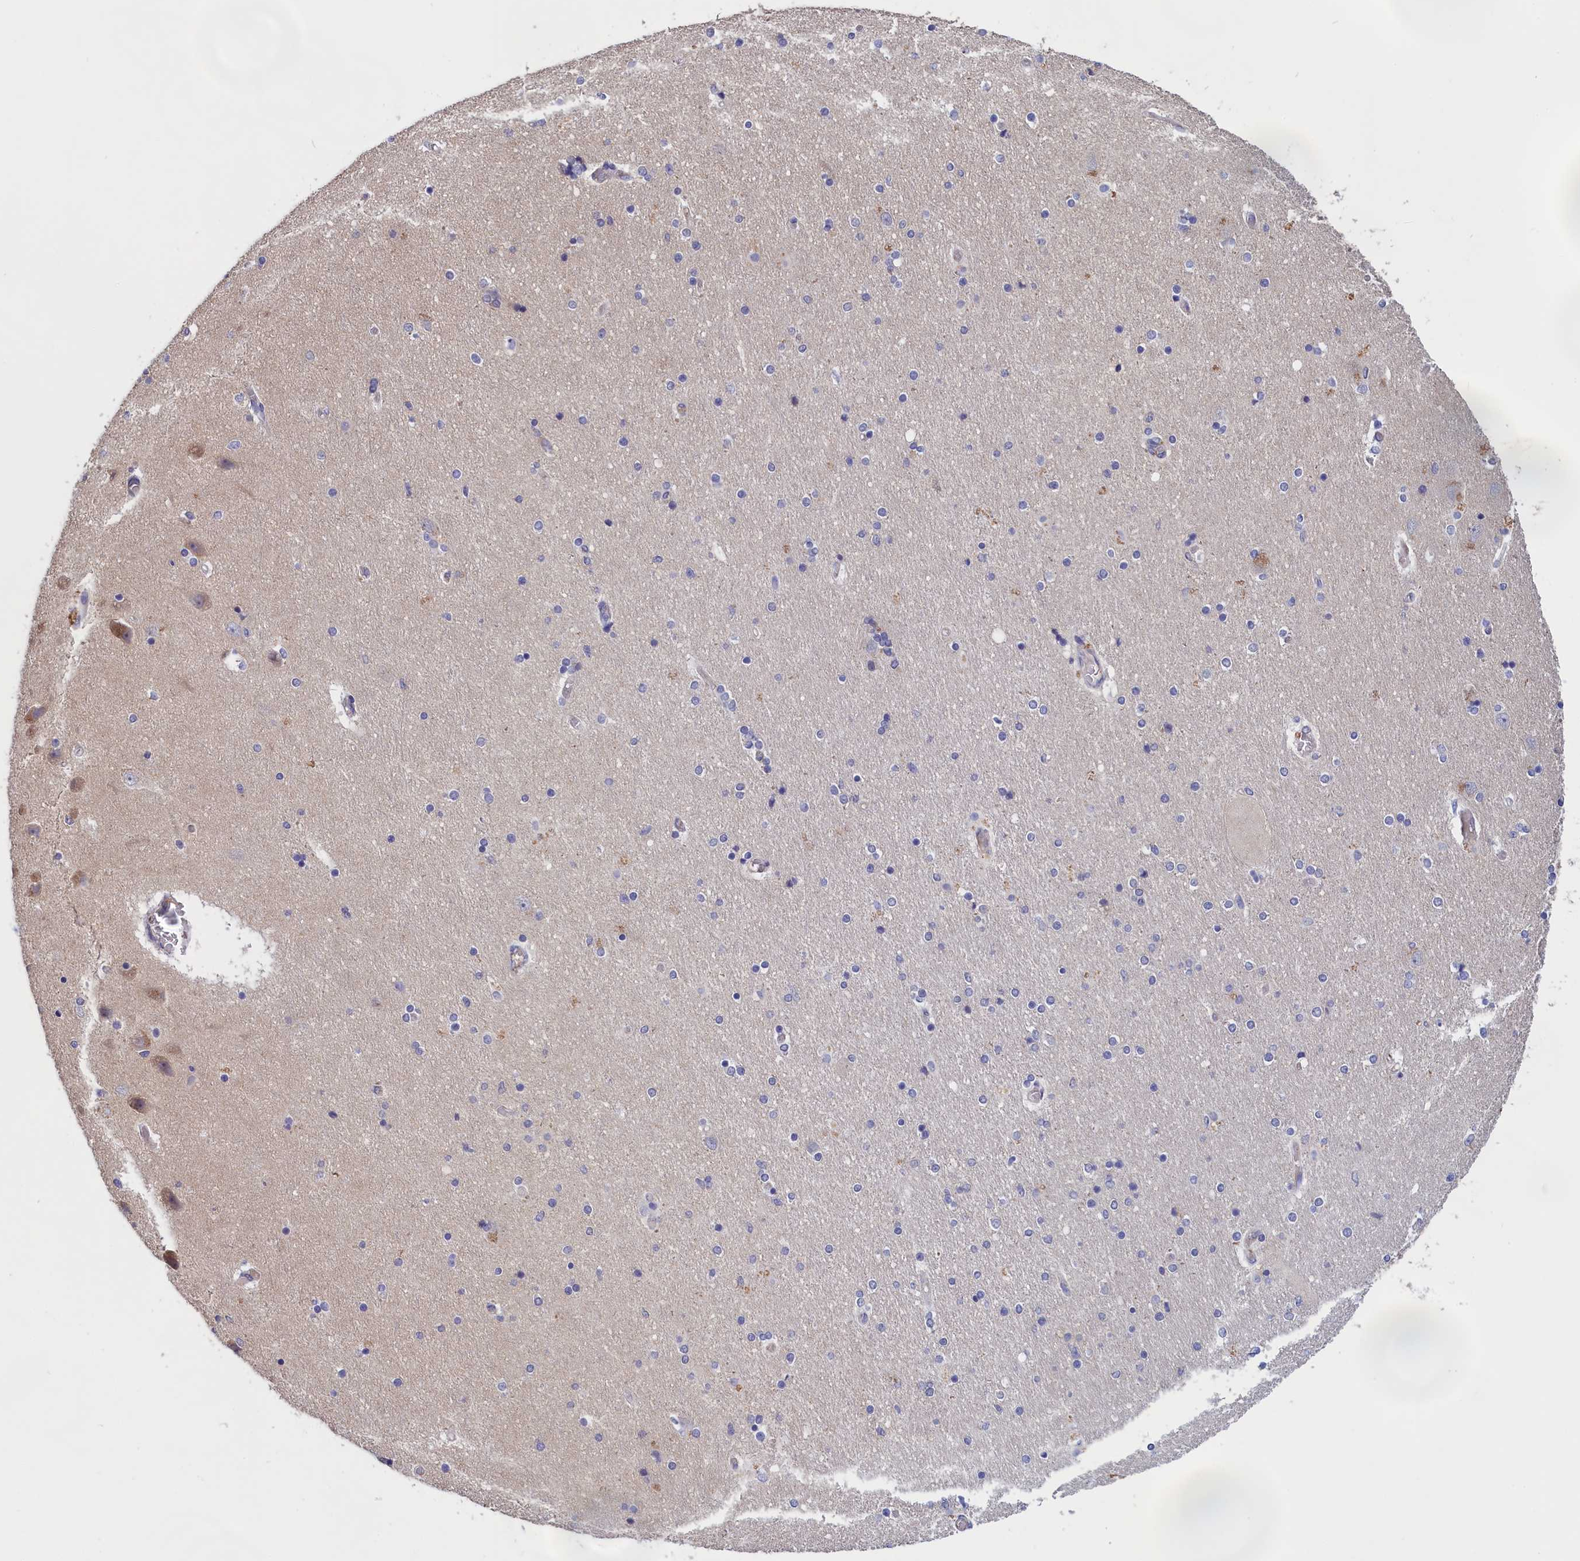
{"staining": {"intensity": "negative", "quantity": "none", "location": "none"}, "tissue": "hippocampus", "cell_type": "Glial cells", "image_type": "normal", "snomed": [{"axis": "morphology", "description": "Normal tissue, NOS"}, {"axis": "topography", "description": "Hippocampus"}], "caption": "Immunohistochemical staining of unremarkable human hippocampus displays no significant positivity in glial cells. The staining was performed using DAB (3,3'-diaminobenzidine) to visualize the protein expression in brown, while the nuclei were stained in blue with hematoxylin (Magnification: 20x).", "gene": "COL19A1", "patient": {"sex": "female", "age": 54}}